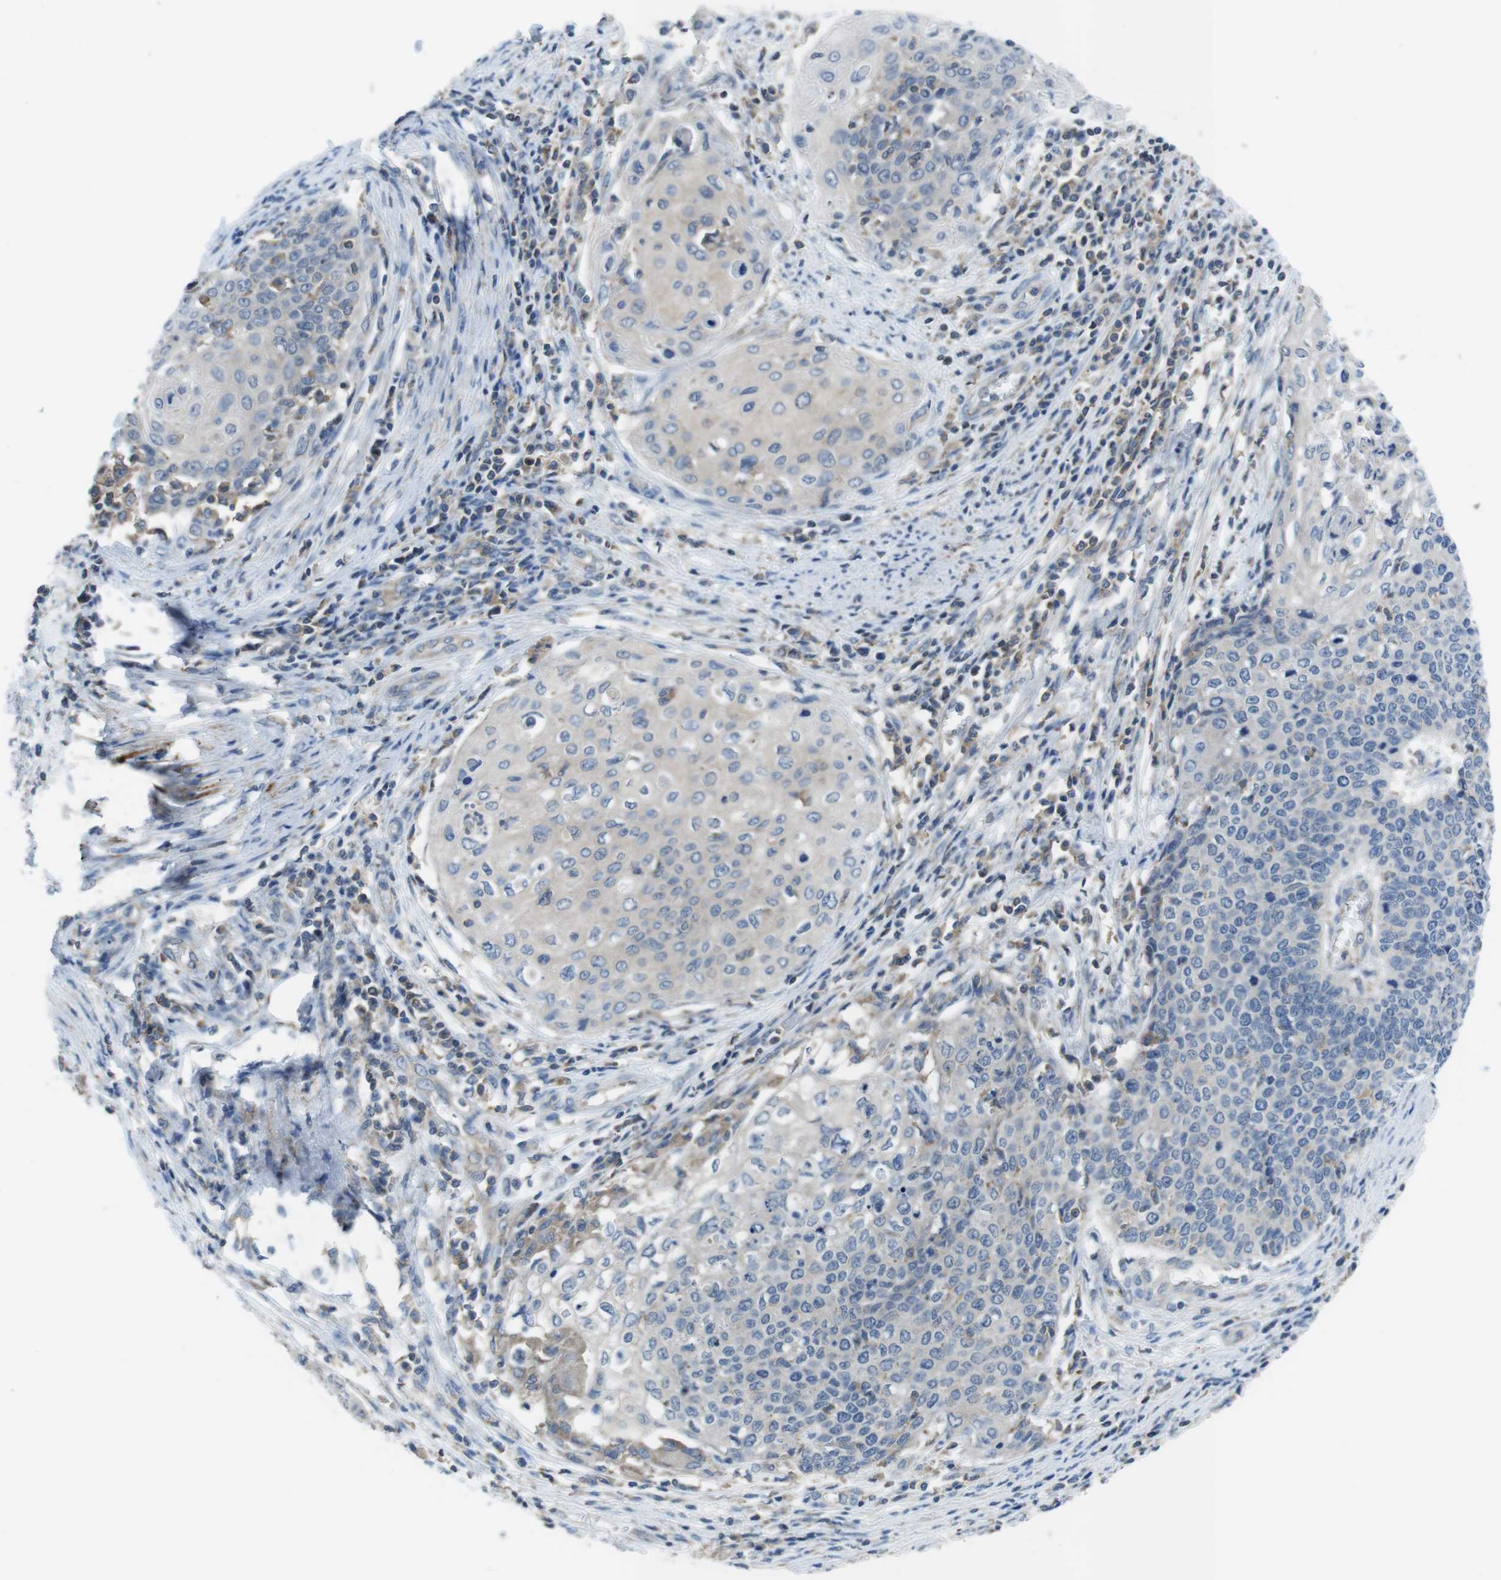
{"staining": {"intensity": "negative", "quantity": "none", "location": "none"}, "tissue": "cervical cancer", "cell_type": "Tumor cells", "image_type": "cancer", "snomed": [{"axis": "morphology", "description": "Squamous cell carcinoma, NOS"}, {"axis": "topography", "description": "Cervix"}], "caption": "High magnification brightfield microscopy of squamous cell carcinoma (cervical) stained with DAB (3,3'-diaminobenzidine) (brown) and counterstained with hematoxylin (blue): tumor cells show no significant positivity.", "gene": "PIK3CD", "patient": {"sex": "female", "age": 39}}